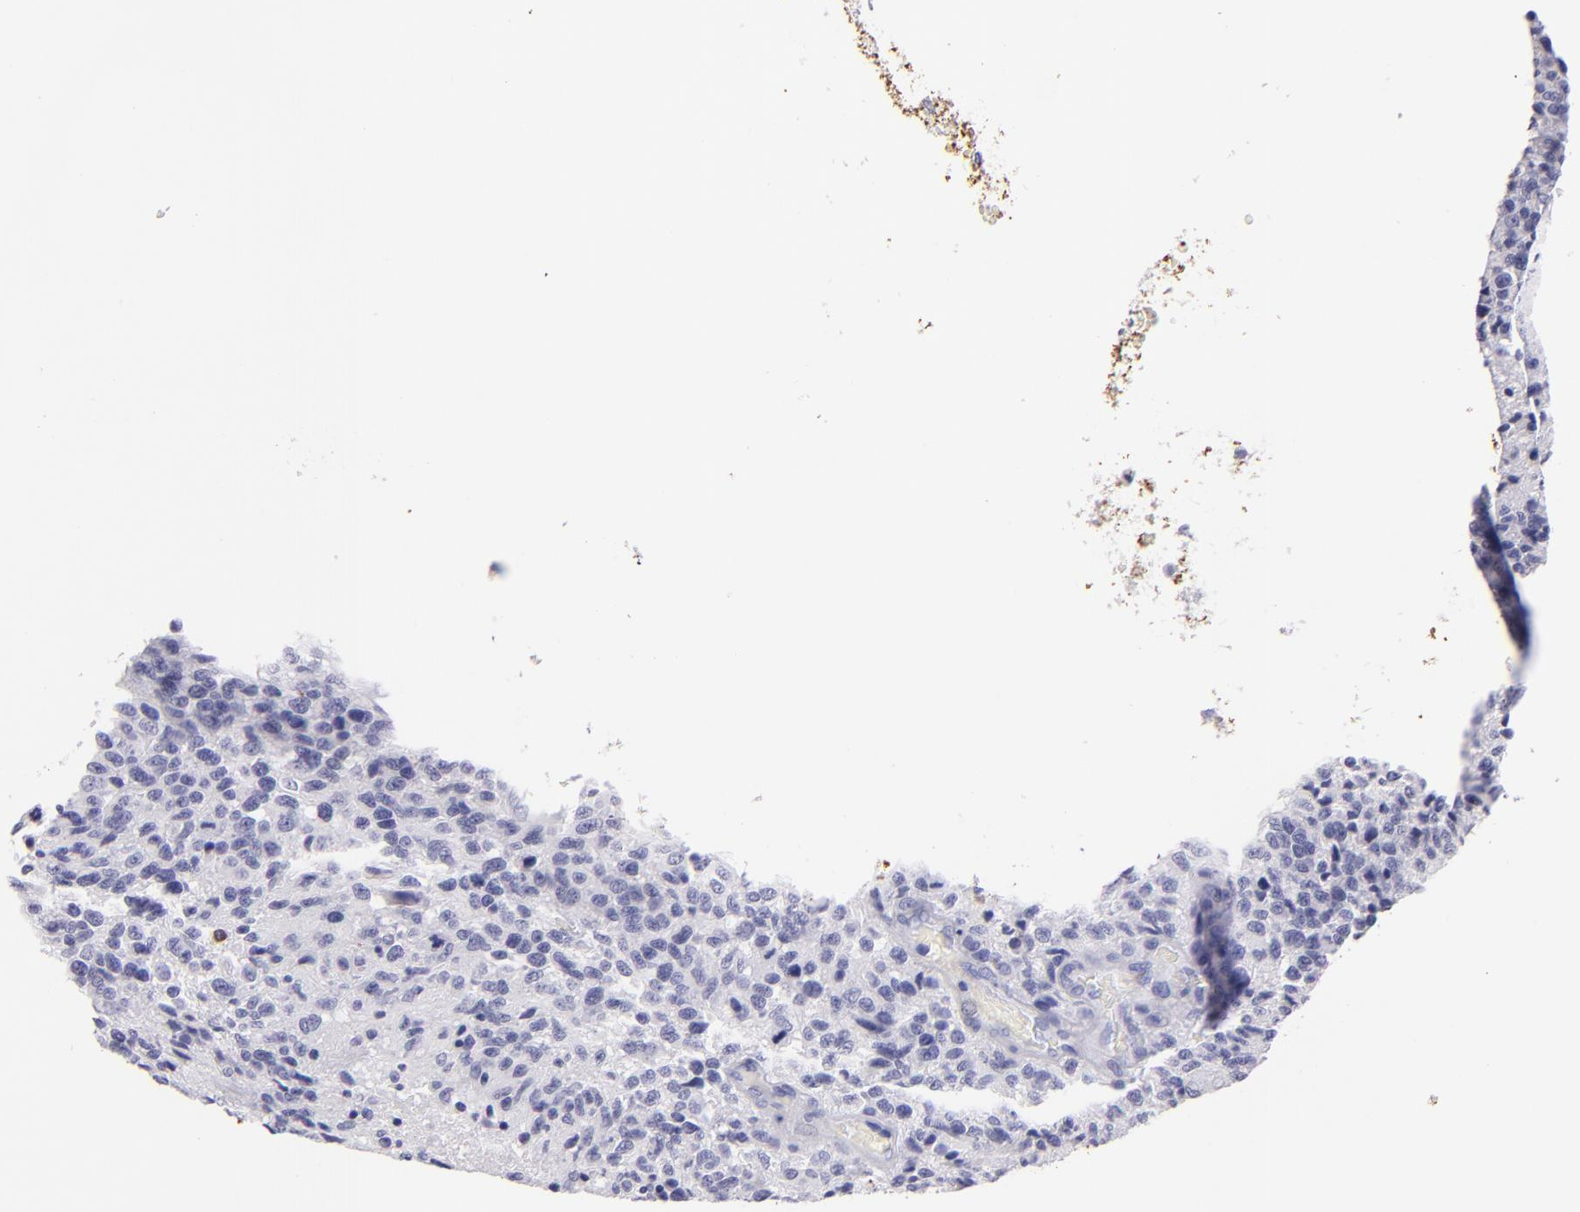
{"staining": {"intensity": "negative", "quantity": "none", "location": "none"}, "tissue": "glioma", "cell_type": "Tumor cells", "image_type": "cancer", "snomed": [{"axis": "morphology", "description": "Glioma, malignant, High grade"}, {"axis": "topography", "description": "Brain"}], "caption": "This histopathology image is of malignant glioma (high-grade) stained with IHC to label a protein in brown with the nuclei are counter-stained blue. There is no expression in tumor cells.", "gene": "CNP", "patient": {"sex": "male", "age": 36}}